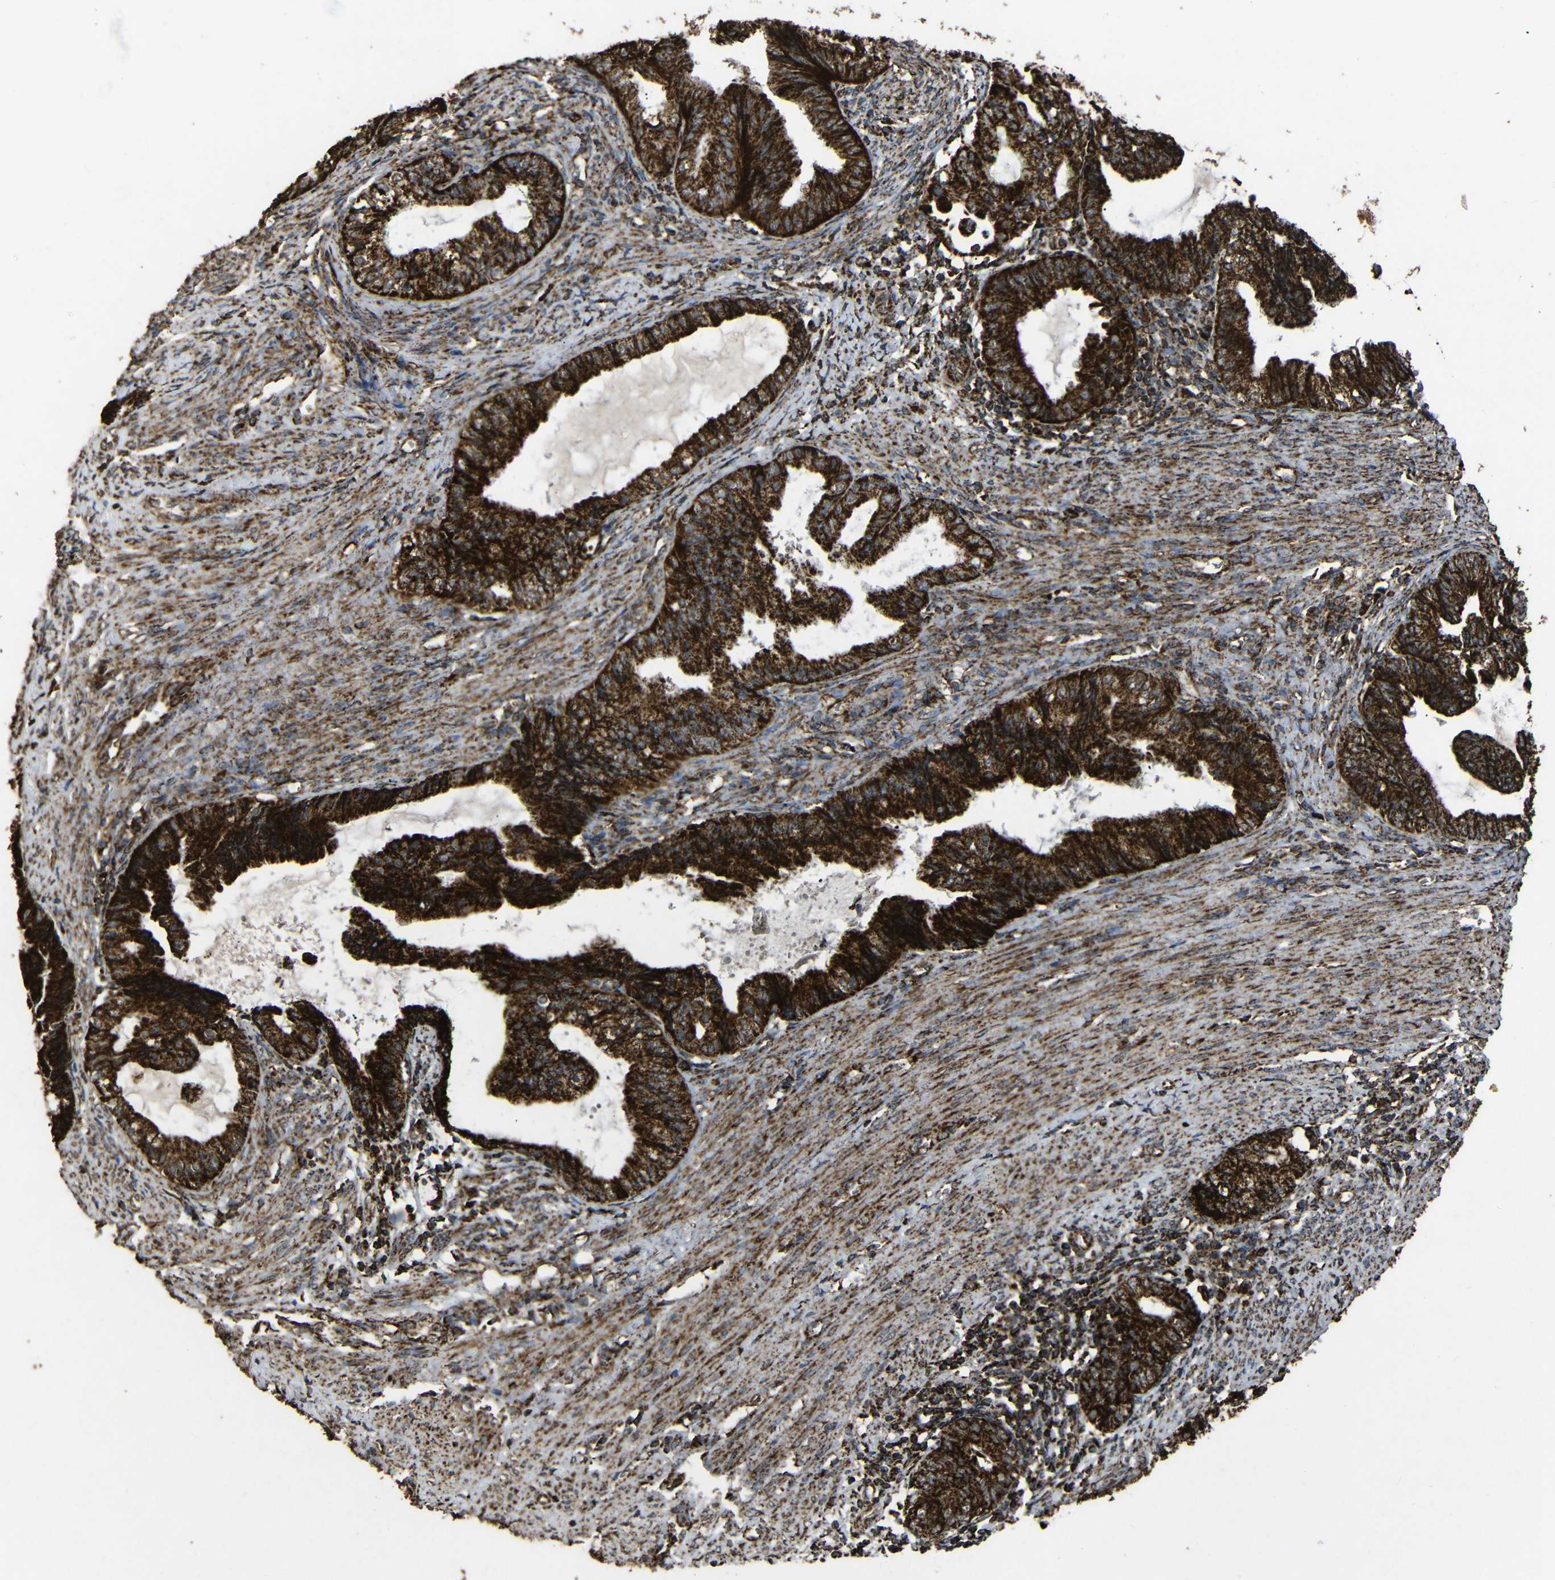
{"staining": {"intensity": "strong", "quantity": ">75%", "location": "cytoplasmic/membranous"}, "tissue": "endometrial cancer", "cell_type": "Tumor cells", "image_type": "cancer", "snomed": [{"axis": "morphology", "description": "Adenocarcinoma, NOS"}, {"axis": "topography", "description": "Endometrium"}], "caption": "This image reveals endometrial adenocarcinoma stained with immunohistochemistry to label a protein in brown. The cytoplasmic/membranous of tumor cells show strong positivity for the protein. Nuclei are counter-stained blue.", "gene": "ATP5F1A", "patient": {"sex": "female", "age": 86}}